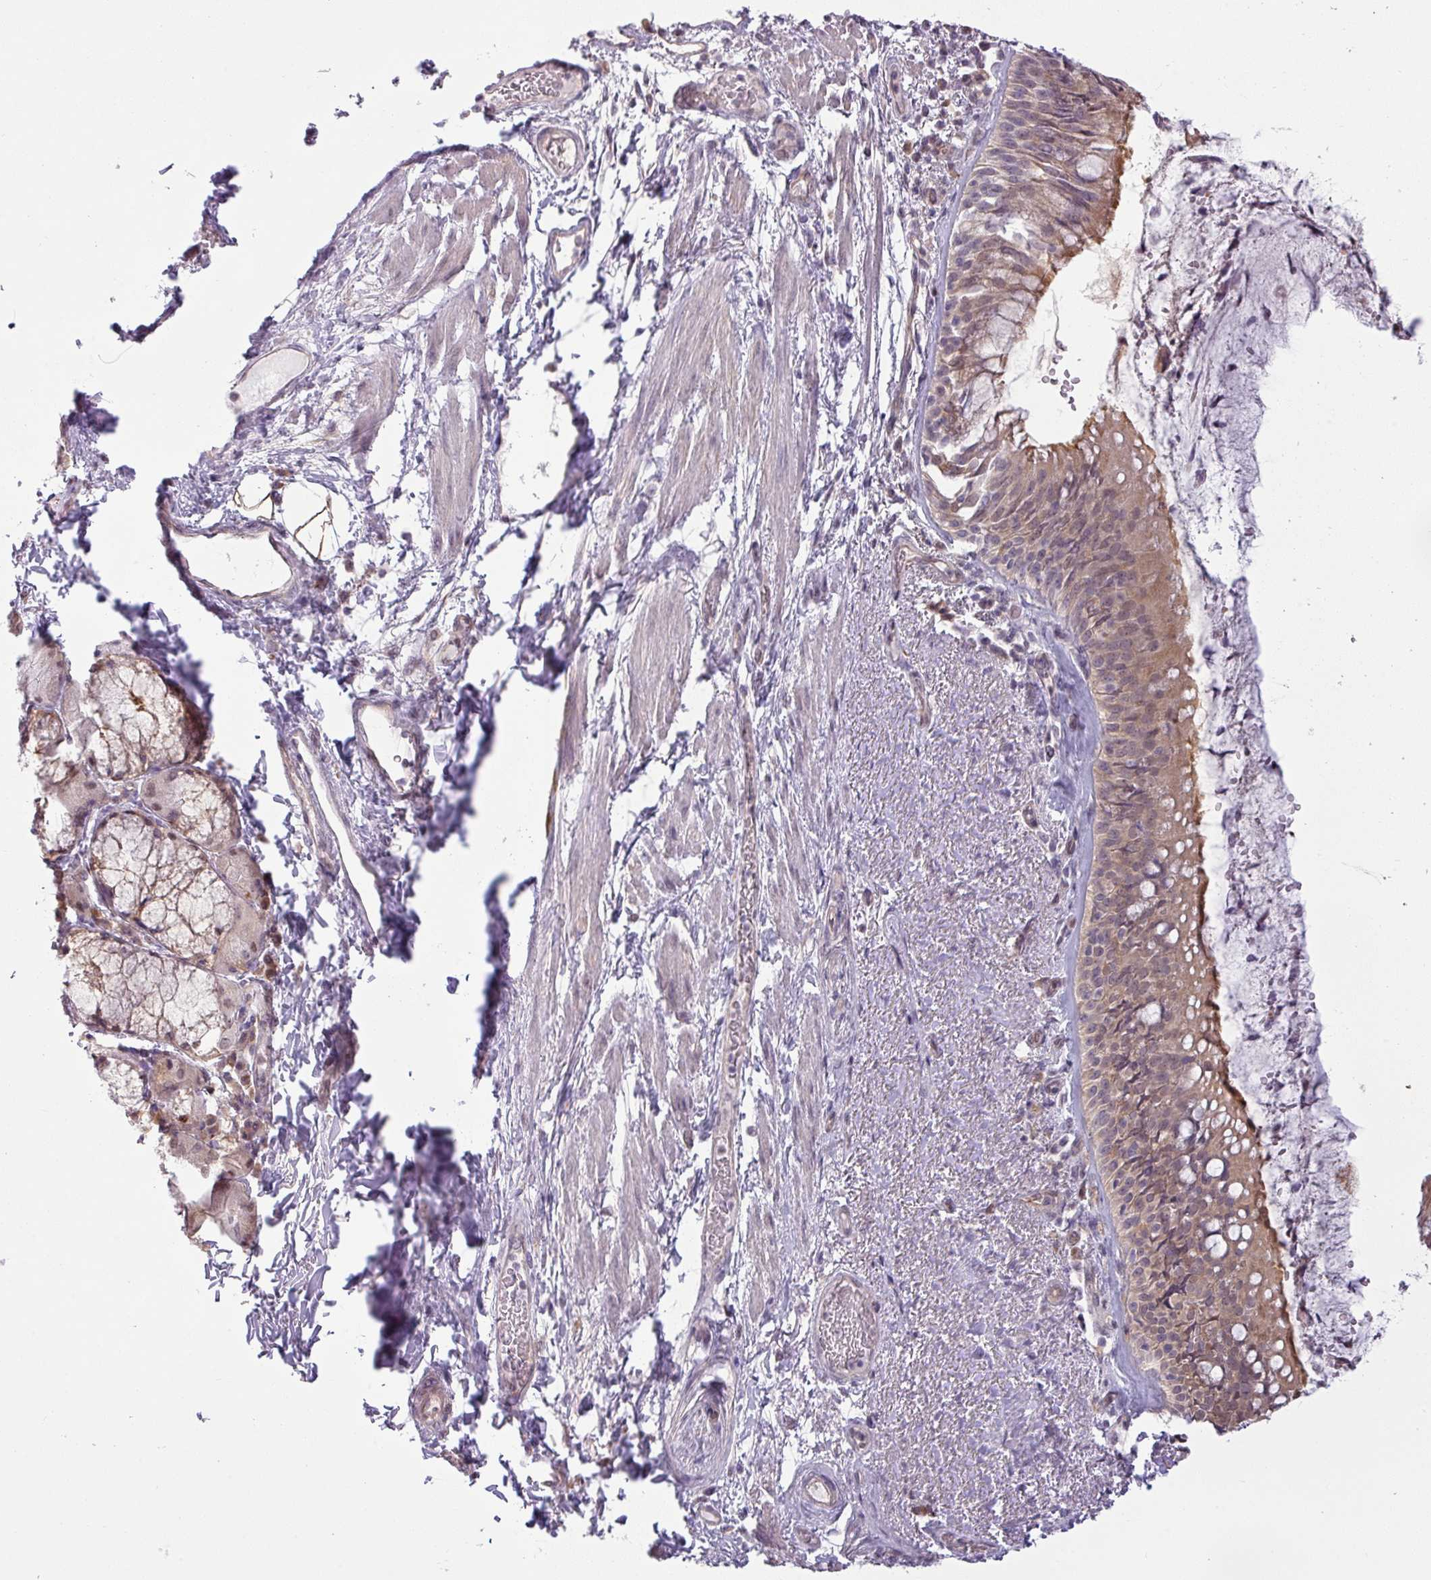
{"staining": {"intensity": "moderate", "quantity": ">75%", "location": "cytoplasmic/membranous"}, "tissue": "bronchus", "cell_type": "Respiratory epithelial cells", "image_type": "normal", "snomed": [{"axis": "morphology", "description": "Normal tissue, NOS"}, {"axis": "topography", "description": "Cartilage tissue"}, {"axis": "topography", "description": "Bronchus"}], "caption": "Moderate cytoplasmic/membranous positivity for a protein is present in about >75% of respiratory epithelial cells of normal bronchus using immunohistochemistry.", "gene": "CCDC144A", "patient": {"sex": "male", "age": 63}}